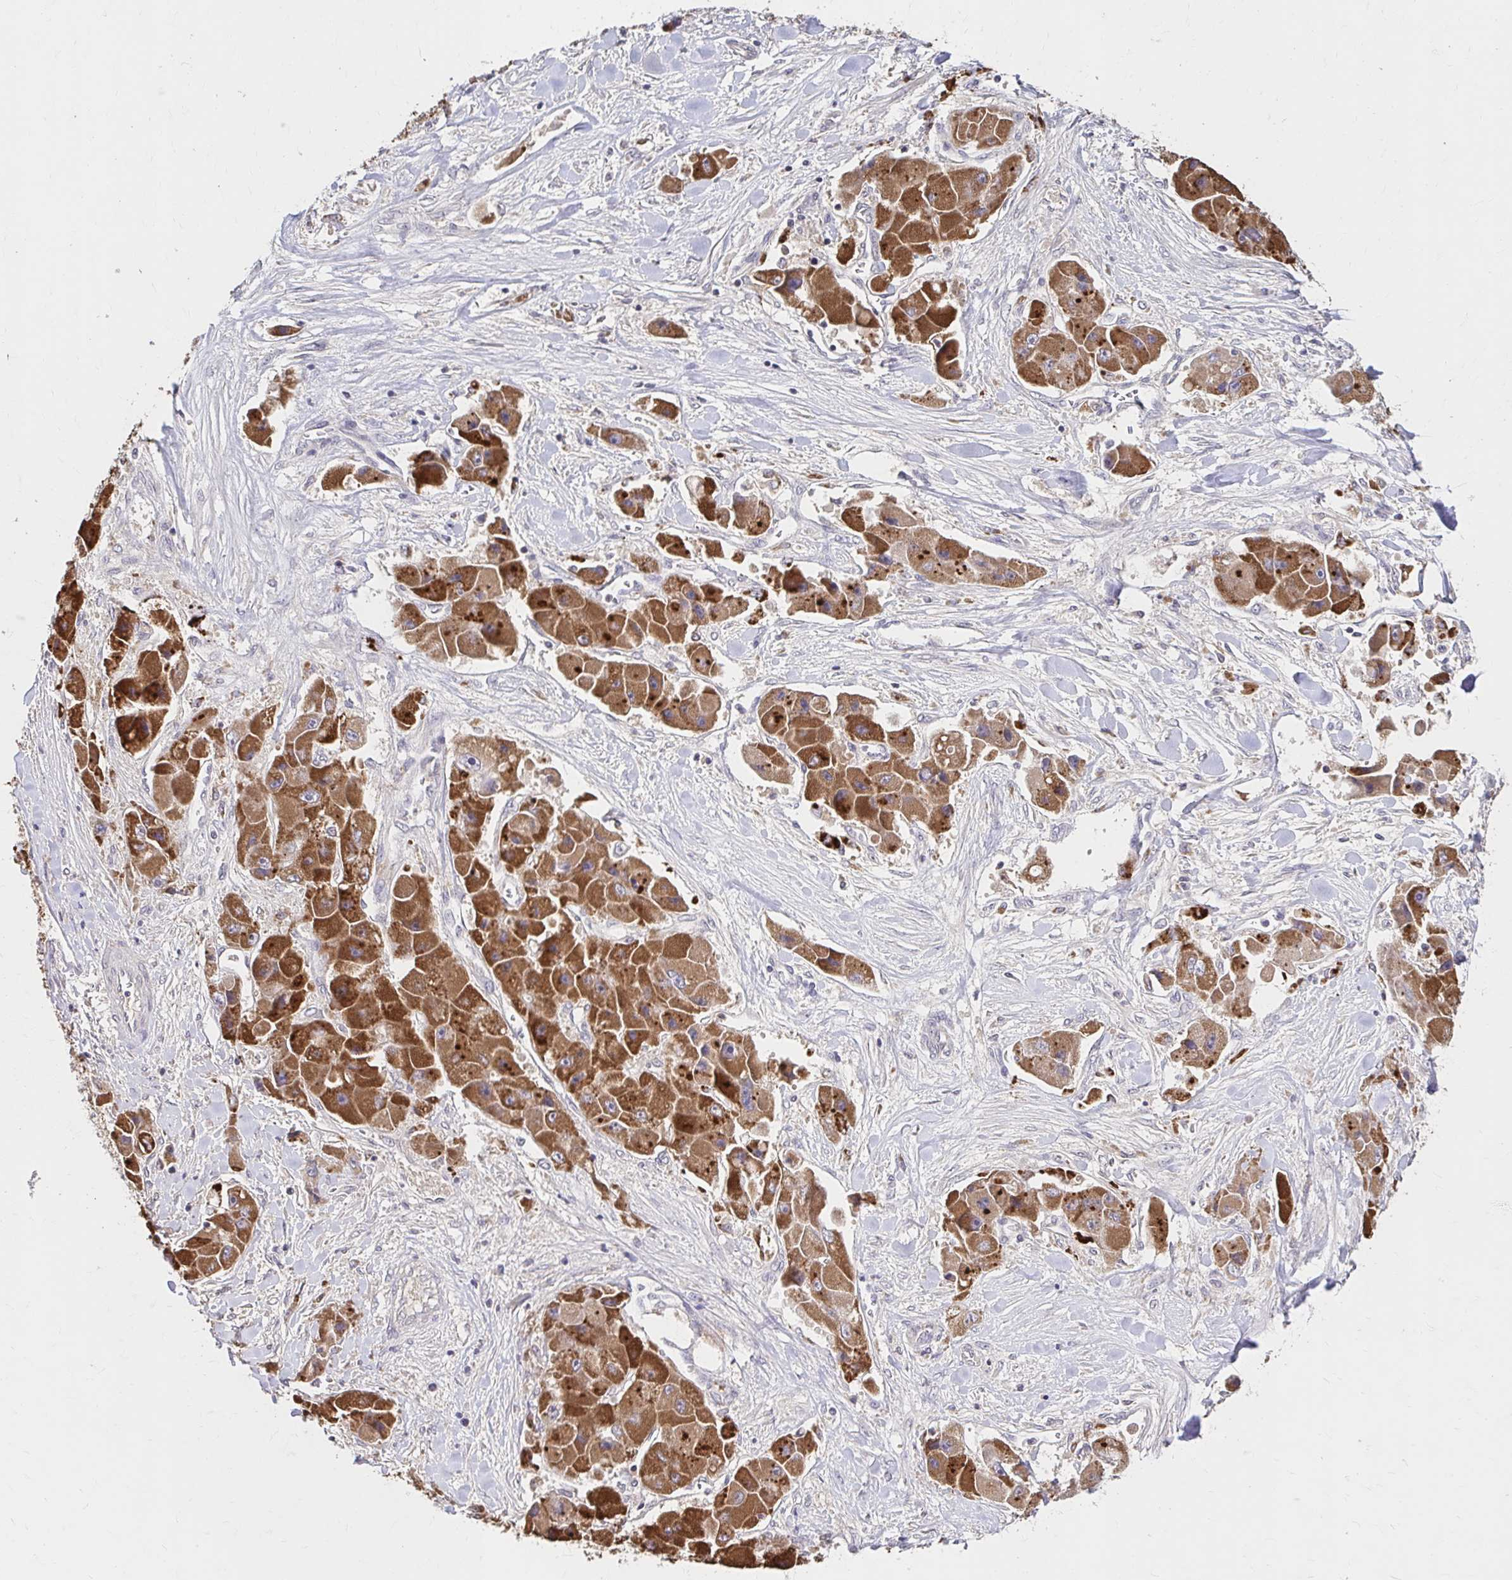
{"staining": {"intensity": "strong", "quantity": ">75%", "location": "cytoplasmic/membranous"}, "tissue": "liver cancer", "cell_type": "Tumor cells", "image_type": "cancer", "snomed": [{"axis": "morphology", "description": "Carcinoma, Hepatocellular, NOS"}, {"axis": "topography", "description": "Liver"}], "caption": "An image of human liver hepatocellular carcinoma stained for a protein displays strong cytoplasmic/membranous brown staining in tumor cells.", "gene": "HMGCS2", "patient": {"sex": "male", "age": 24}}